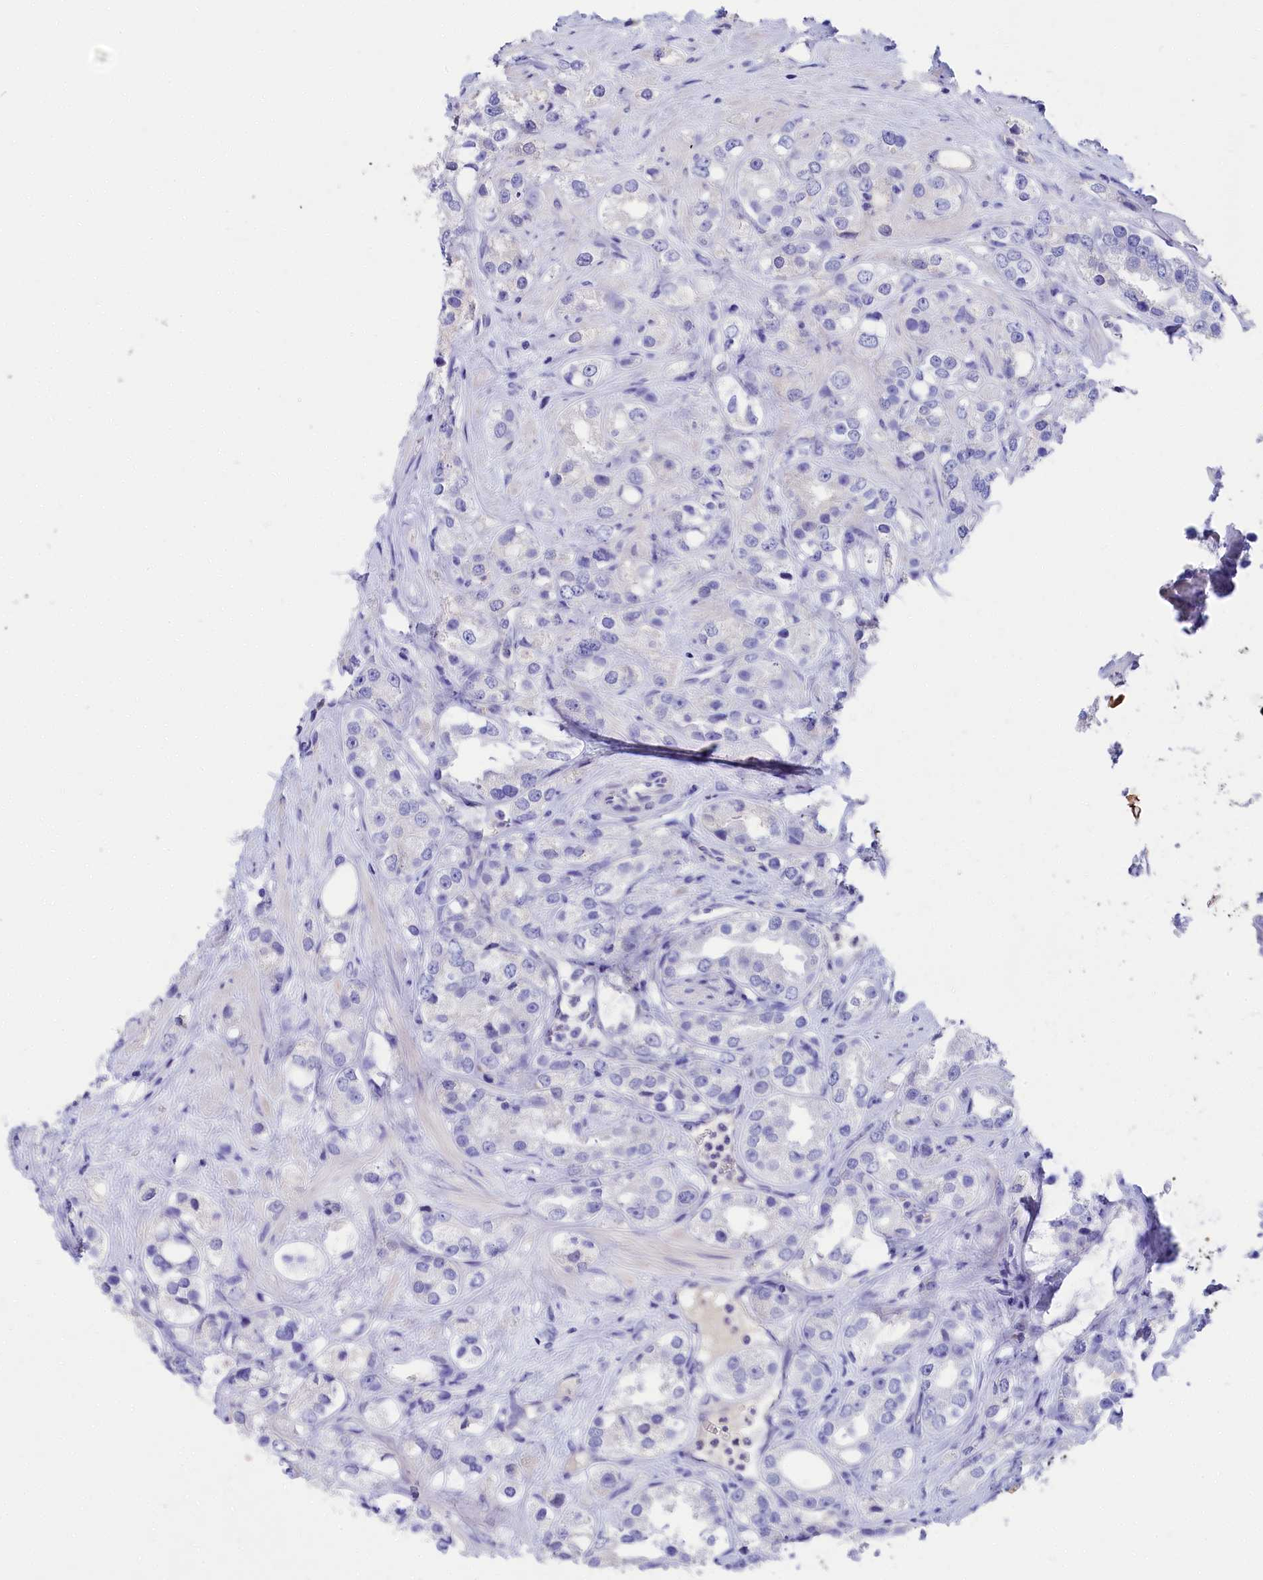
{"staining": {"intensity": "negative", "quantity": "none", "location": "none"}, "tissue": "prostate cancer", "cell_type": "Tumor cells", "image_type": "cancer", "snomed": [{"axis": "morphology", "description": "Adenocarcinoma, NOS"}, {"axis": "topography", "description": "Prostate"}], "caption": "Image shows no significant protein staining in tumor cells of prostate cancer (adenocarcinoma).", "gene": "SULT2A1", "patient": {"sex": "male", "age": 79}}